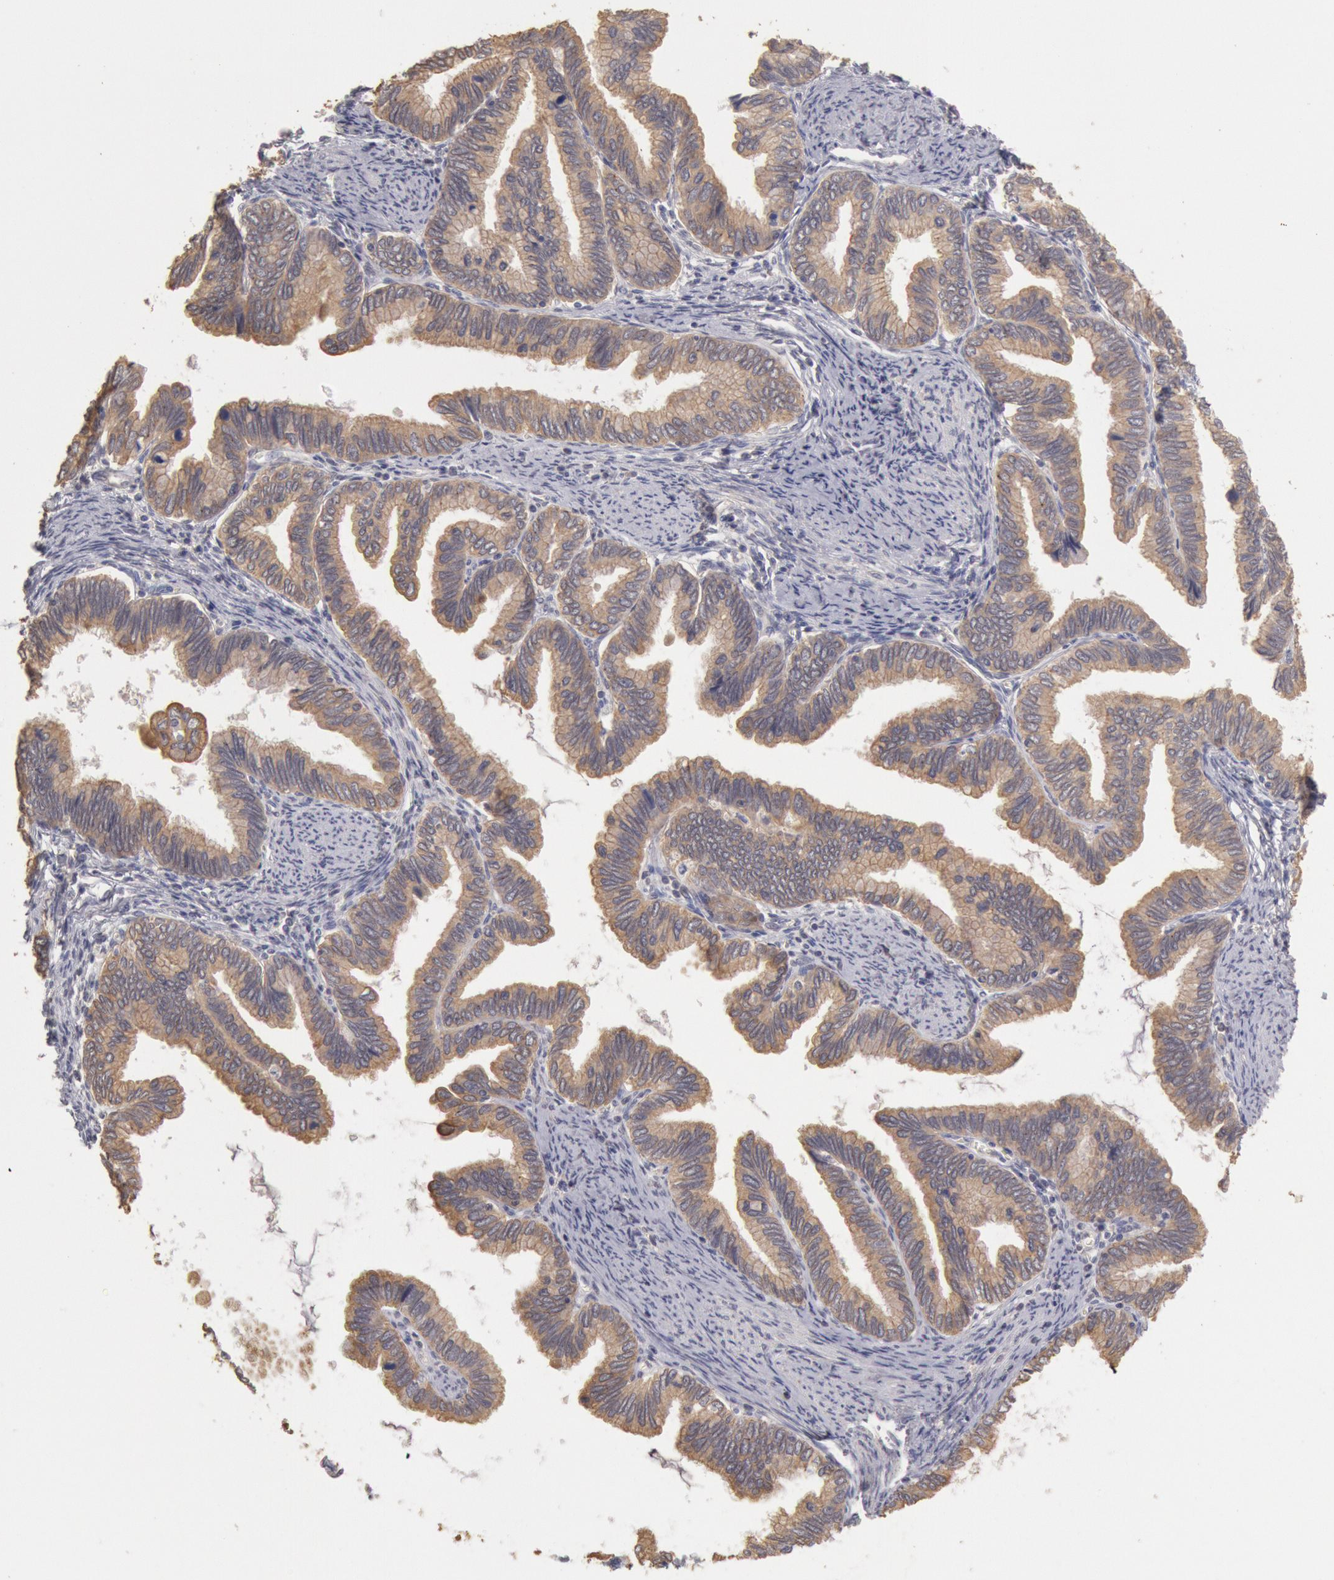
{"staining": {"intensity": "moderate", "quantity": ">75%", "location": "cytoplasmic/membranous"}, "tissue": "cervical cancer", "cell_type": "Tumor cells", "image_type": "cancer", "snomed": [{"axis": "morphology", "description": "Adenocarcinoma, NOS"}, {"axis": "topography", "description": "Cervix"}], "caption": "Protein analysis of cervical adenocarcinoma tissue exhibits moderate cytoplasmic/membranous staining in about >75% of tumor cells. (DAB (3,3'-diaminobenzidine) IHC, brown staining for protein, blue staining for nuclei).", "gene": "ZFP36L1", "patient": {"sex": "female", "age": 49}}